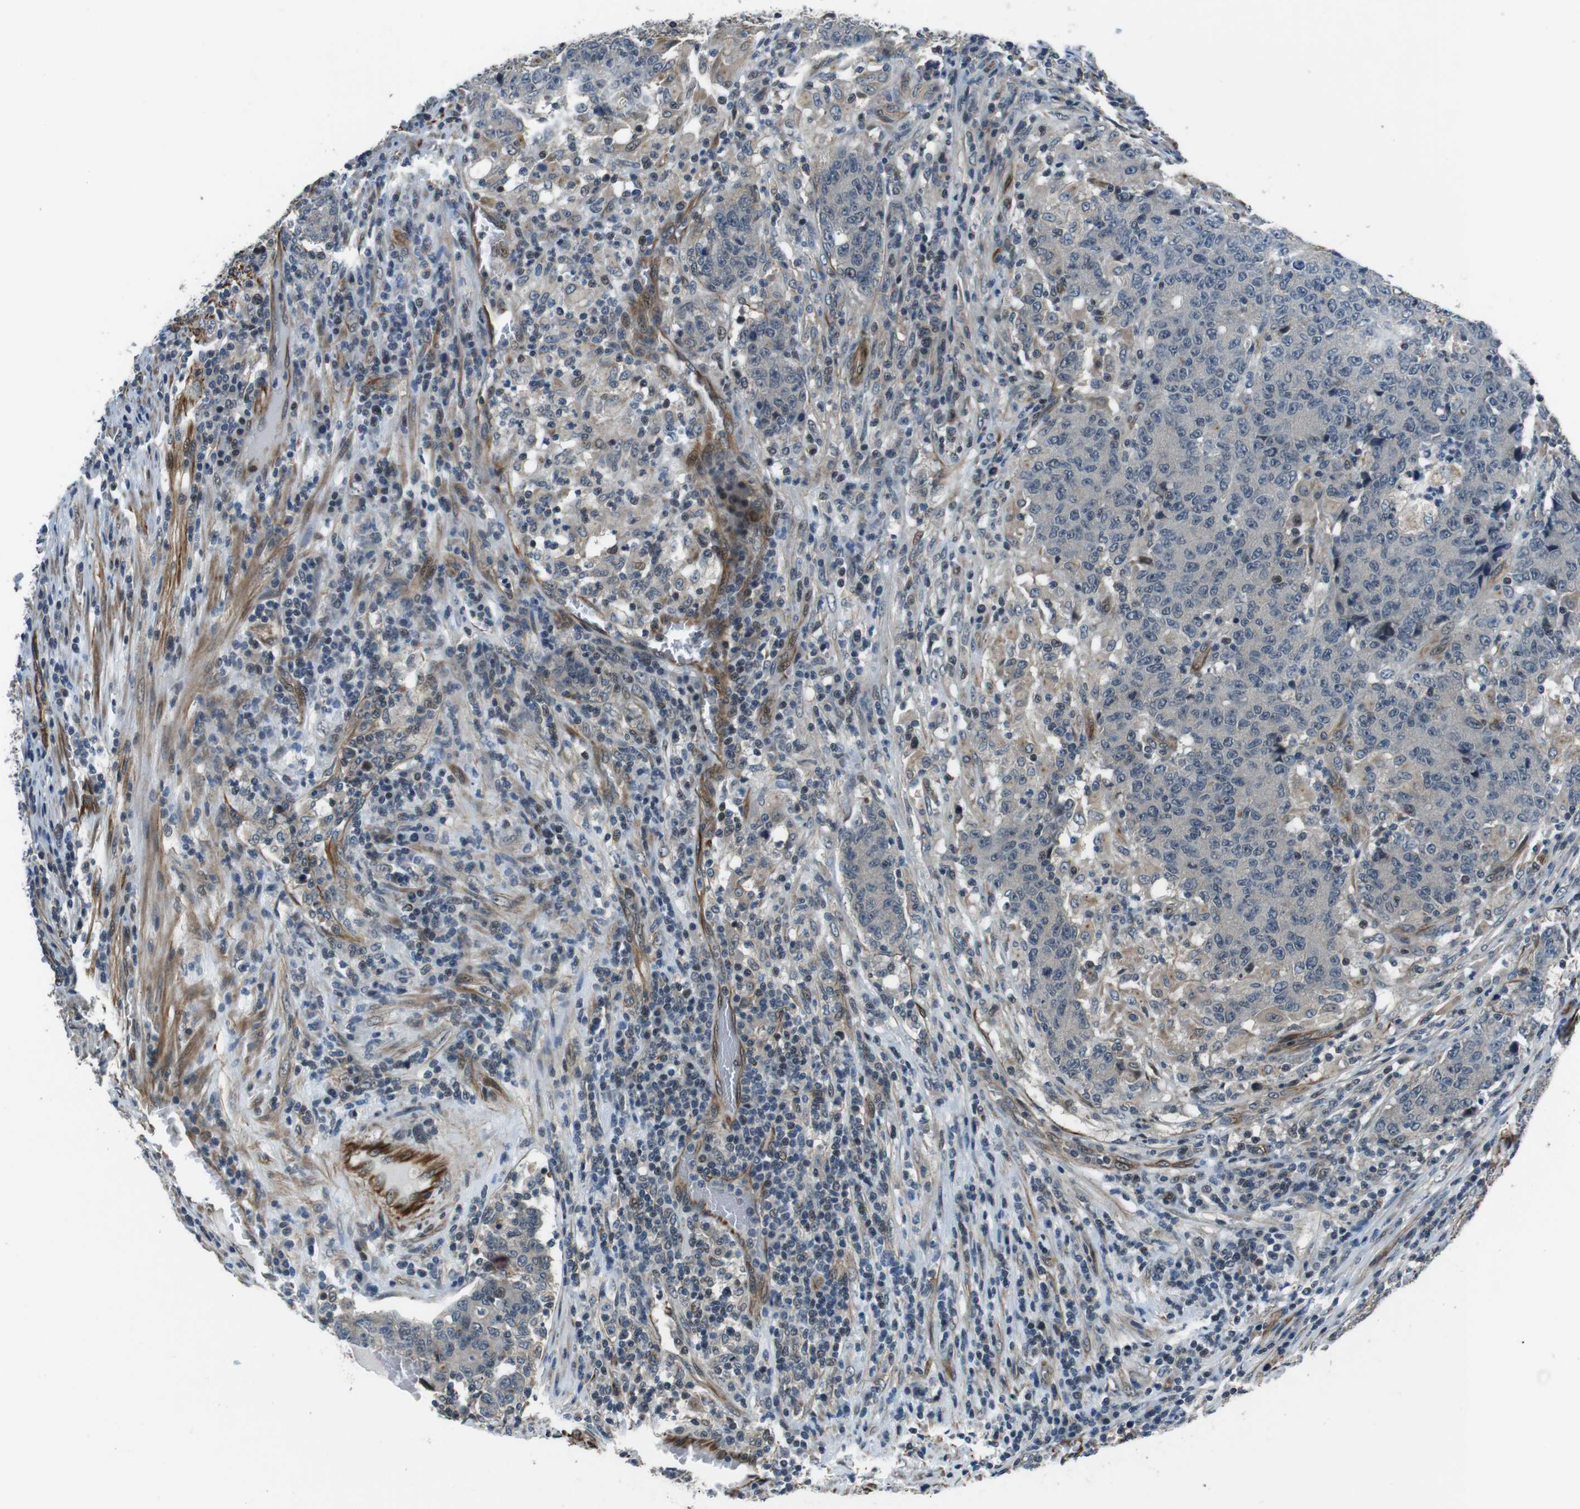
{"staining": {"intensity": "negative", "quantity": "none", "location": "none"}, "tissue": "colorectal cancer", "cell_type": "Tumor cells", "image_type": "cancer", "snomed": [{"axis": "morphology", "description": "Normal tissue, NOS"}, {"axis": "morphology", "description": "Adenocarcinoma, NOS"}, {"axis": "topography", "description": "Colon"}], "caption": "Immunohistochemistry (IHC) photomicrograph of neoplastic tissue: human adenocarcinoma (colorectal) stained with DAB (3,3'-diaminobenzidine) reveals no significant protein expression in tumor cells.", "gene": "LRRC49", "patient": {"sex": "female", "age": 75}}